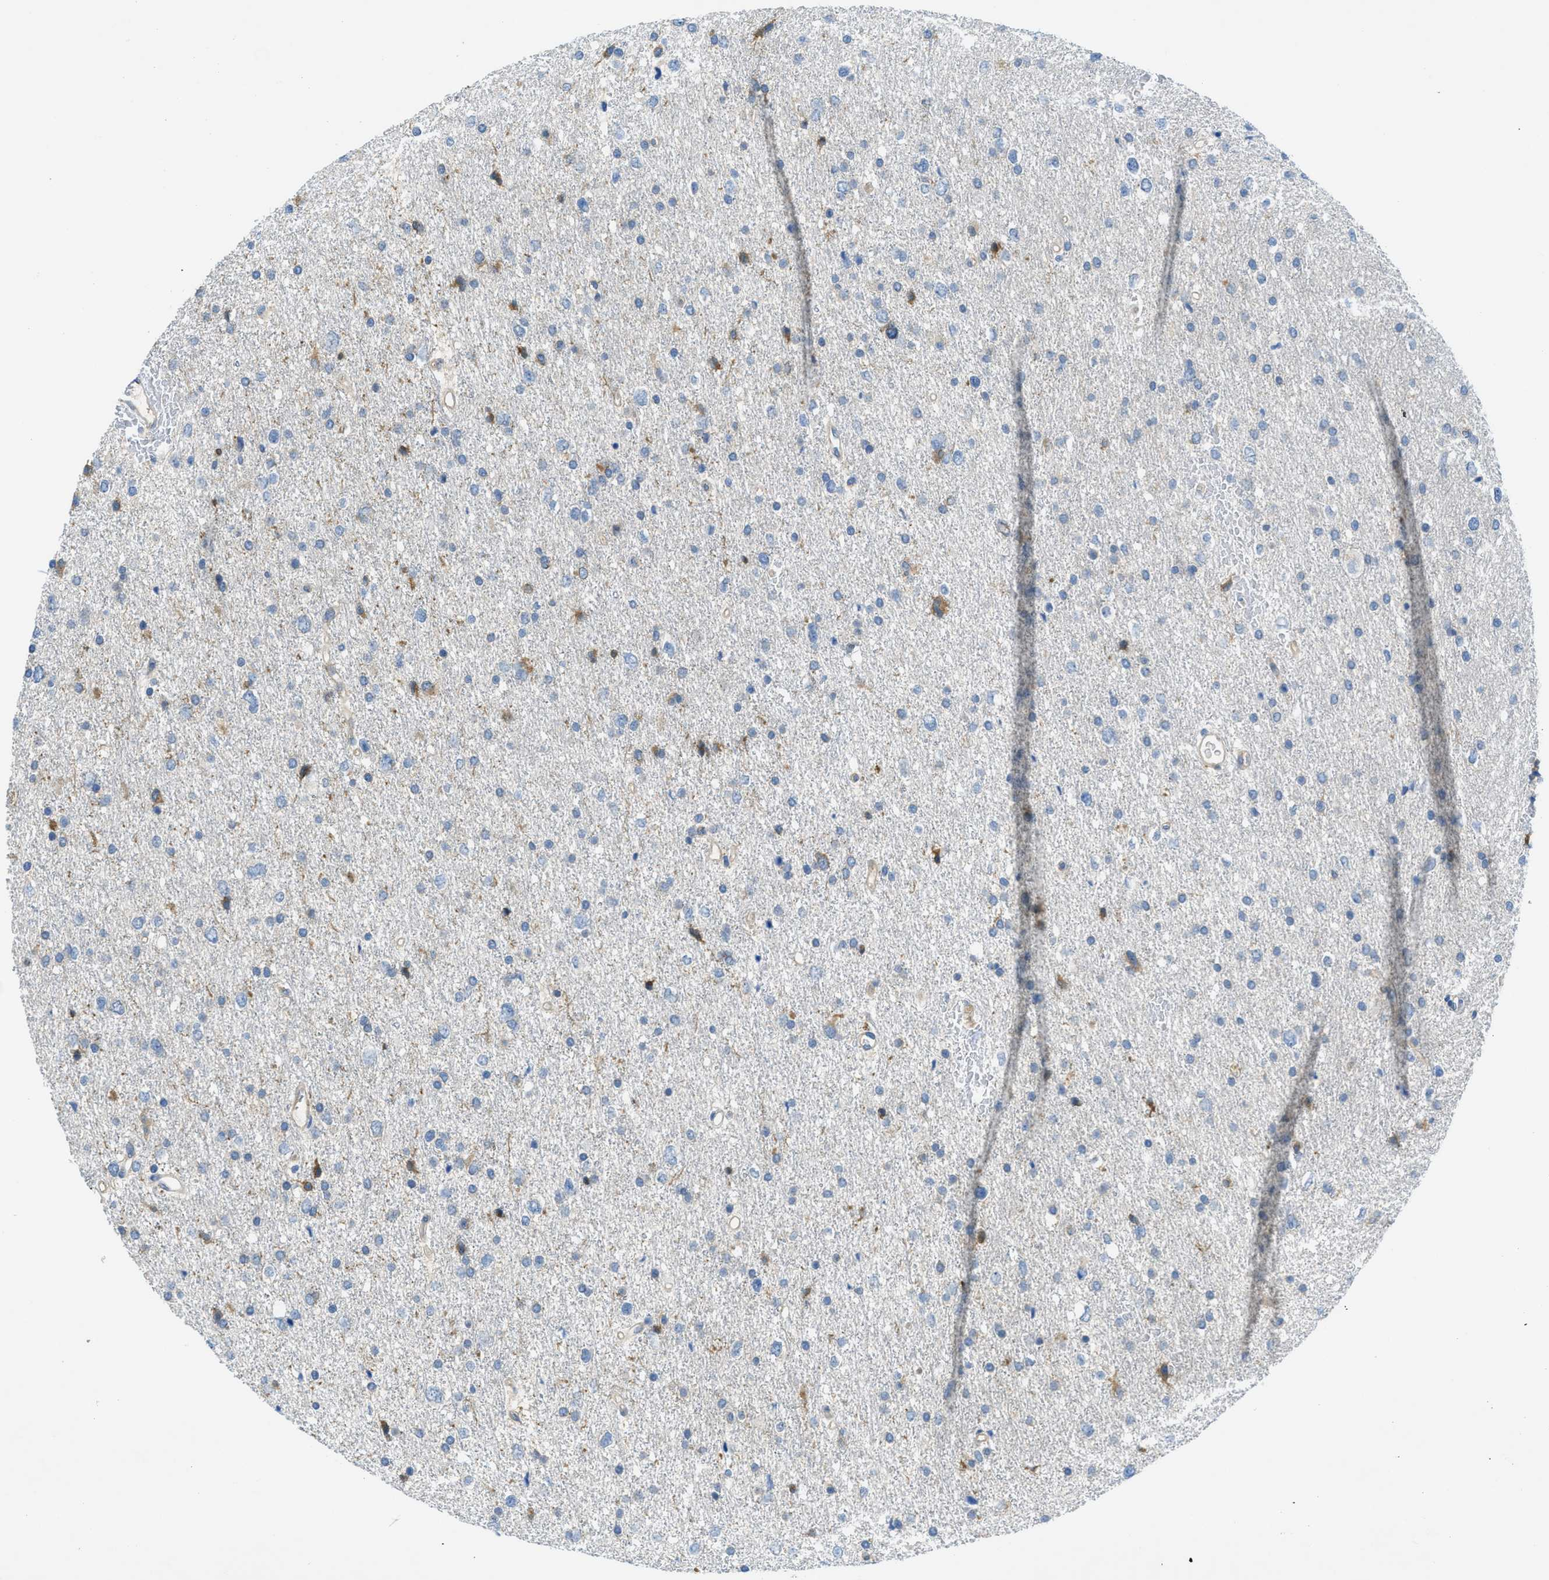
{"staining": {"intensity": "moderate", "quantity": "<25%", "location": "cytoplasmic/membranous"}, "tissue": "glioma", "cell_type": "Tumor cells", "image_type": "cancer", "snomed": [{"axis": "morphology", "description": "Glioma, malignant, Low grade"}, {"axis": "topography", "description": "Brain"}], "caption": "Malignant glioma (low-grade) stained with immunohistochemistry (IHC) displays moderate cytoplasmic/membranous staining in about <25% of tumor cells.", "gene": "RIPK2", "patient": {"sex": "female", "age": 37}}